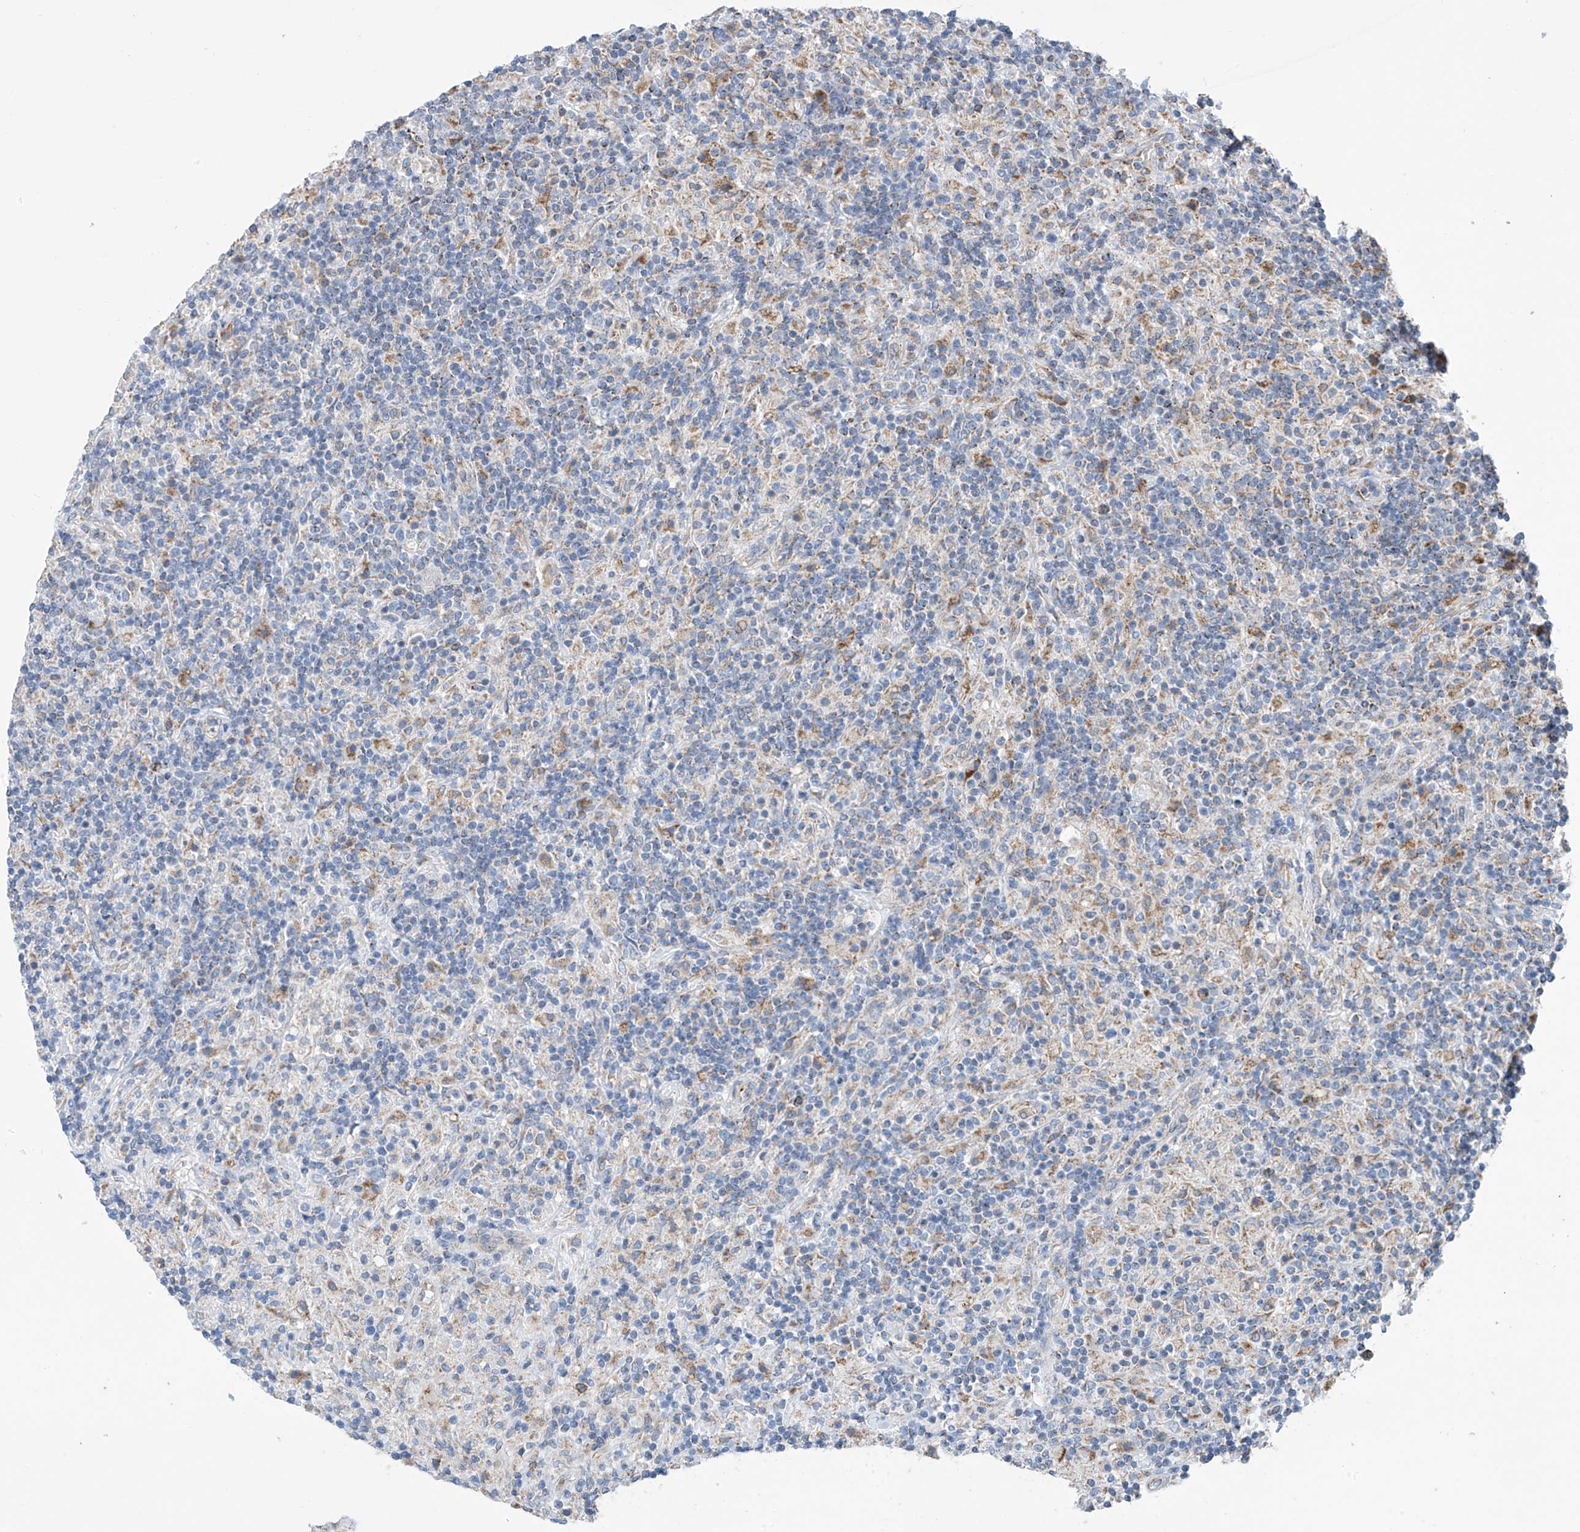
{"staining": {"intensity": "weak", "quantity": "<25%", "location": "cytoplasmic/membranous"}, "tissue": "lymphoma", "cell_type": "Tumor cells", "image_type": "cancer", "snomed": [{"axis": "morphology", "description": "Hodgkin's disease, NOS"}, {"axis": "topography", "description": "Lymph node"}], "caption": "Immunohistochemical staining of lymphoma shows no significant staining in tumor cells.", "gene": "EIF5B", "patient": {"sex": "male", "age": 70}}